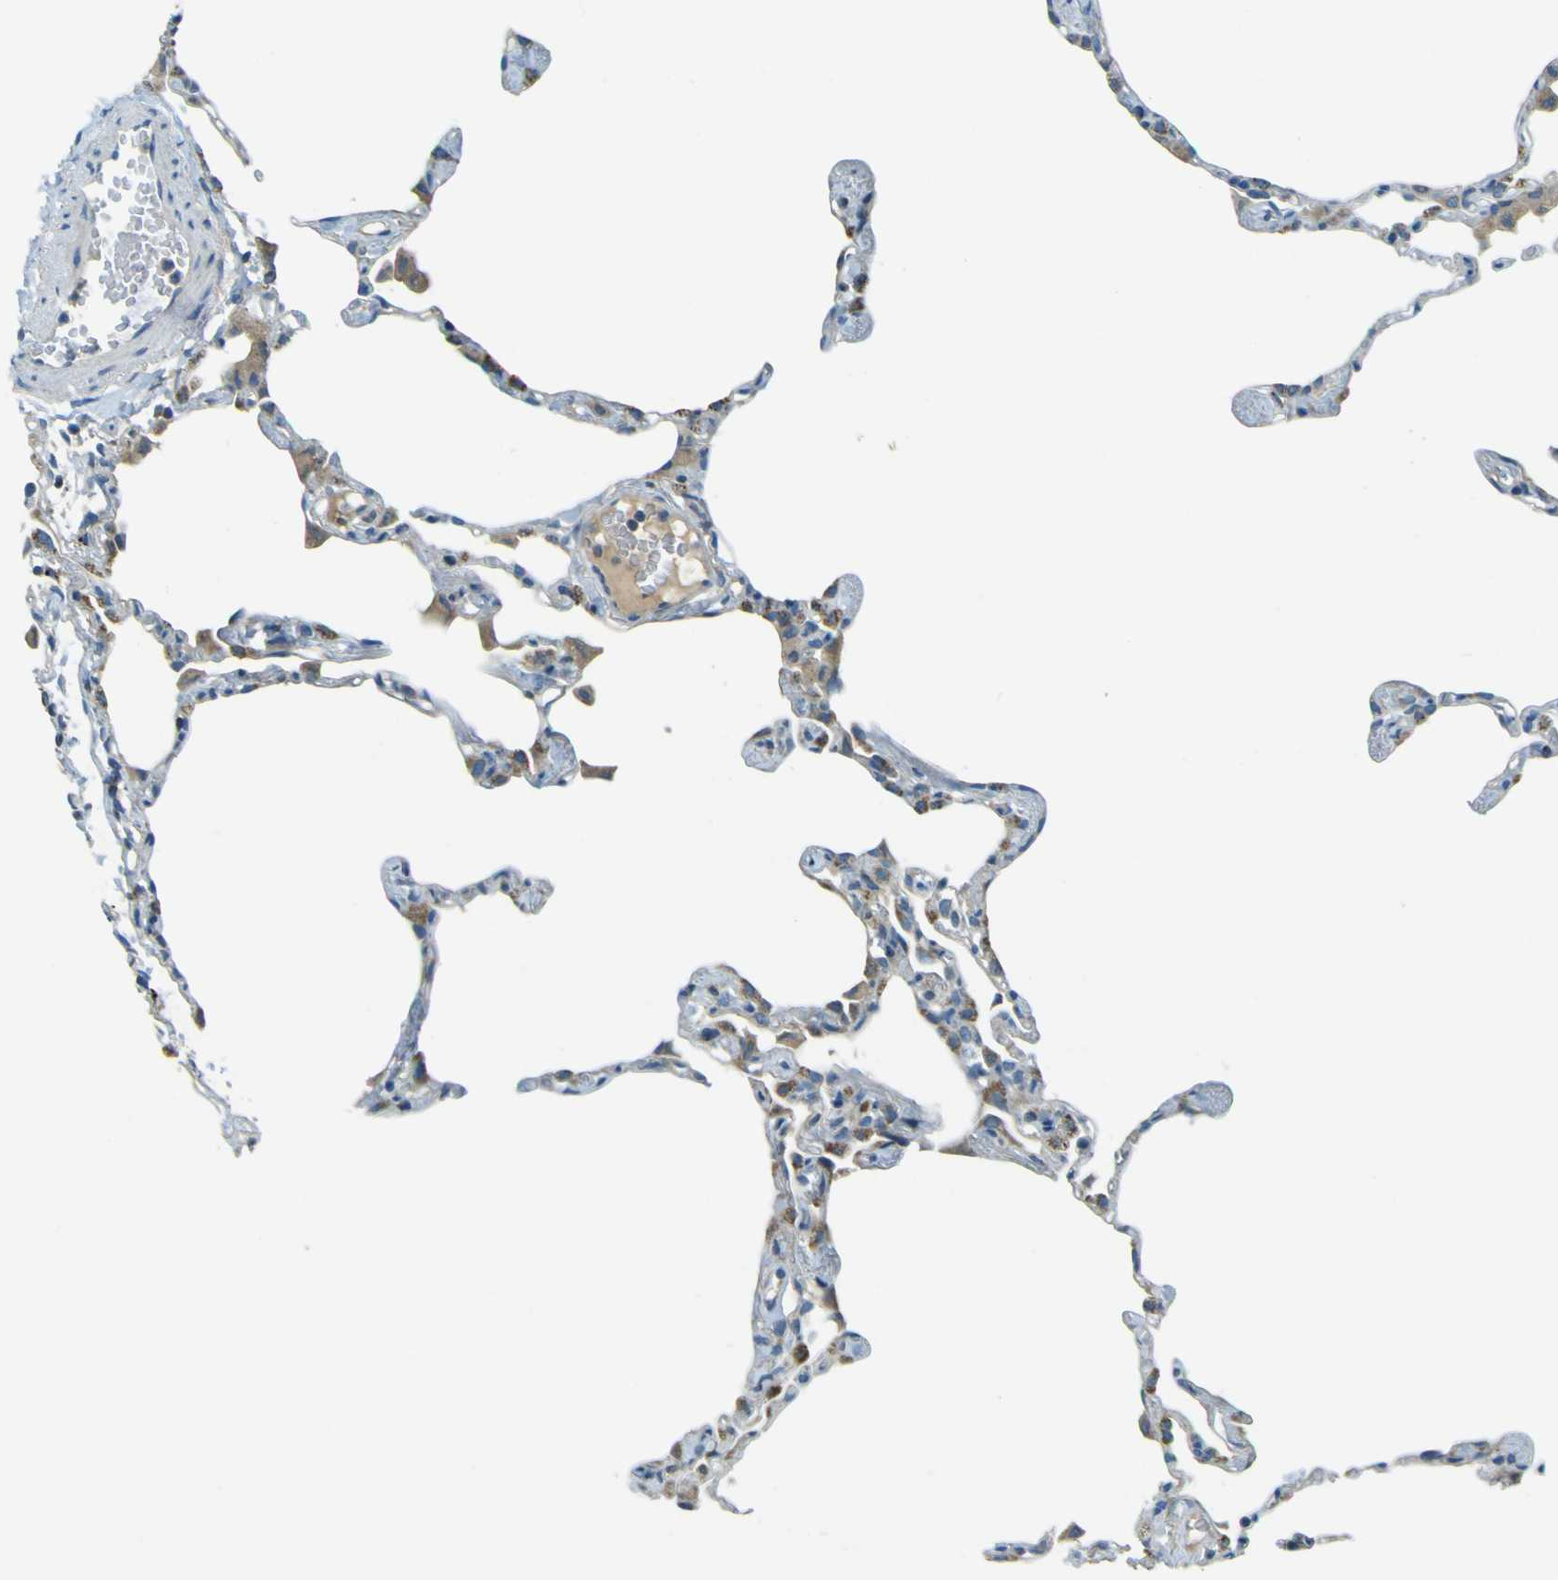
{"staining": {"intensity": "moderate", "quantity": "<25%", "location": "cytoplasmic/membranous"}, "tissue": "lung", "cell_type": "Alveolar cells", "image_type": "normal", "snomed": [{"axis": "morphology", "description": "Normal tissue, NOS"}, {"axis": "topography", "description": "Lung"}], "caption": "Immunohistochemistry image of unremarkable lung: lung stained using immunohistochemistry (IHC) exhibits low levels of moderate protein expression localized specifically in the cytoplasmic/membranous of alveolar cells, appearing as a cytoplasmic/membranous brown color.", "gene": "FKTN", "patient": {"sex": "female", "age": 49}}